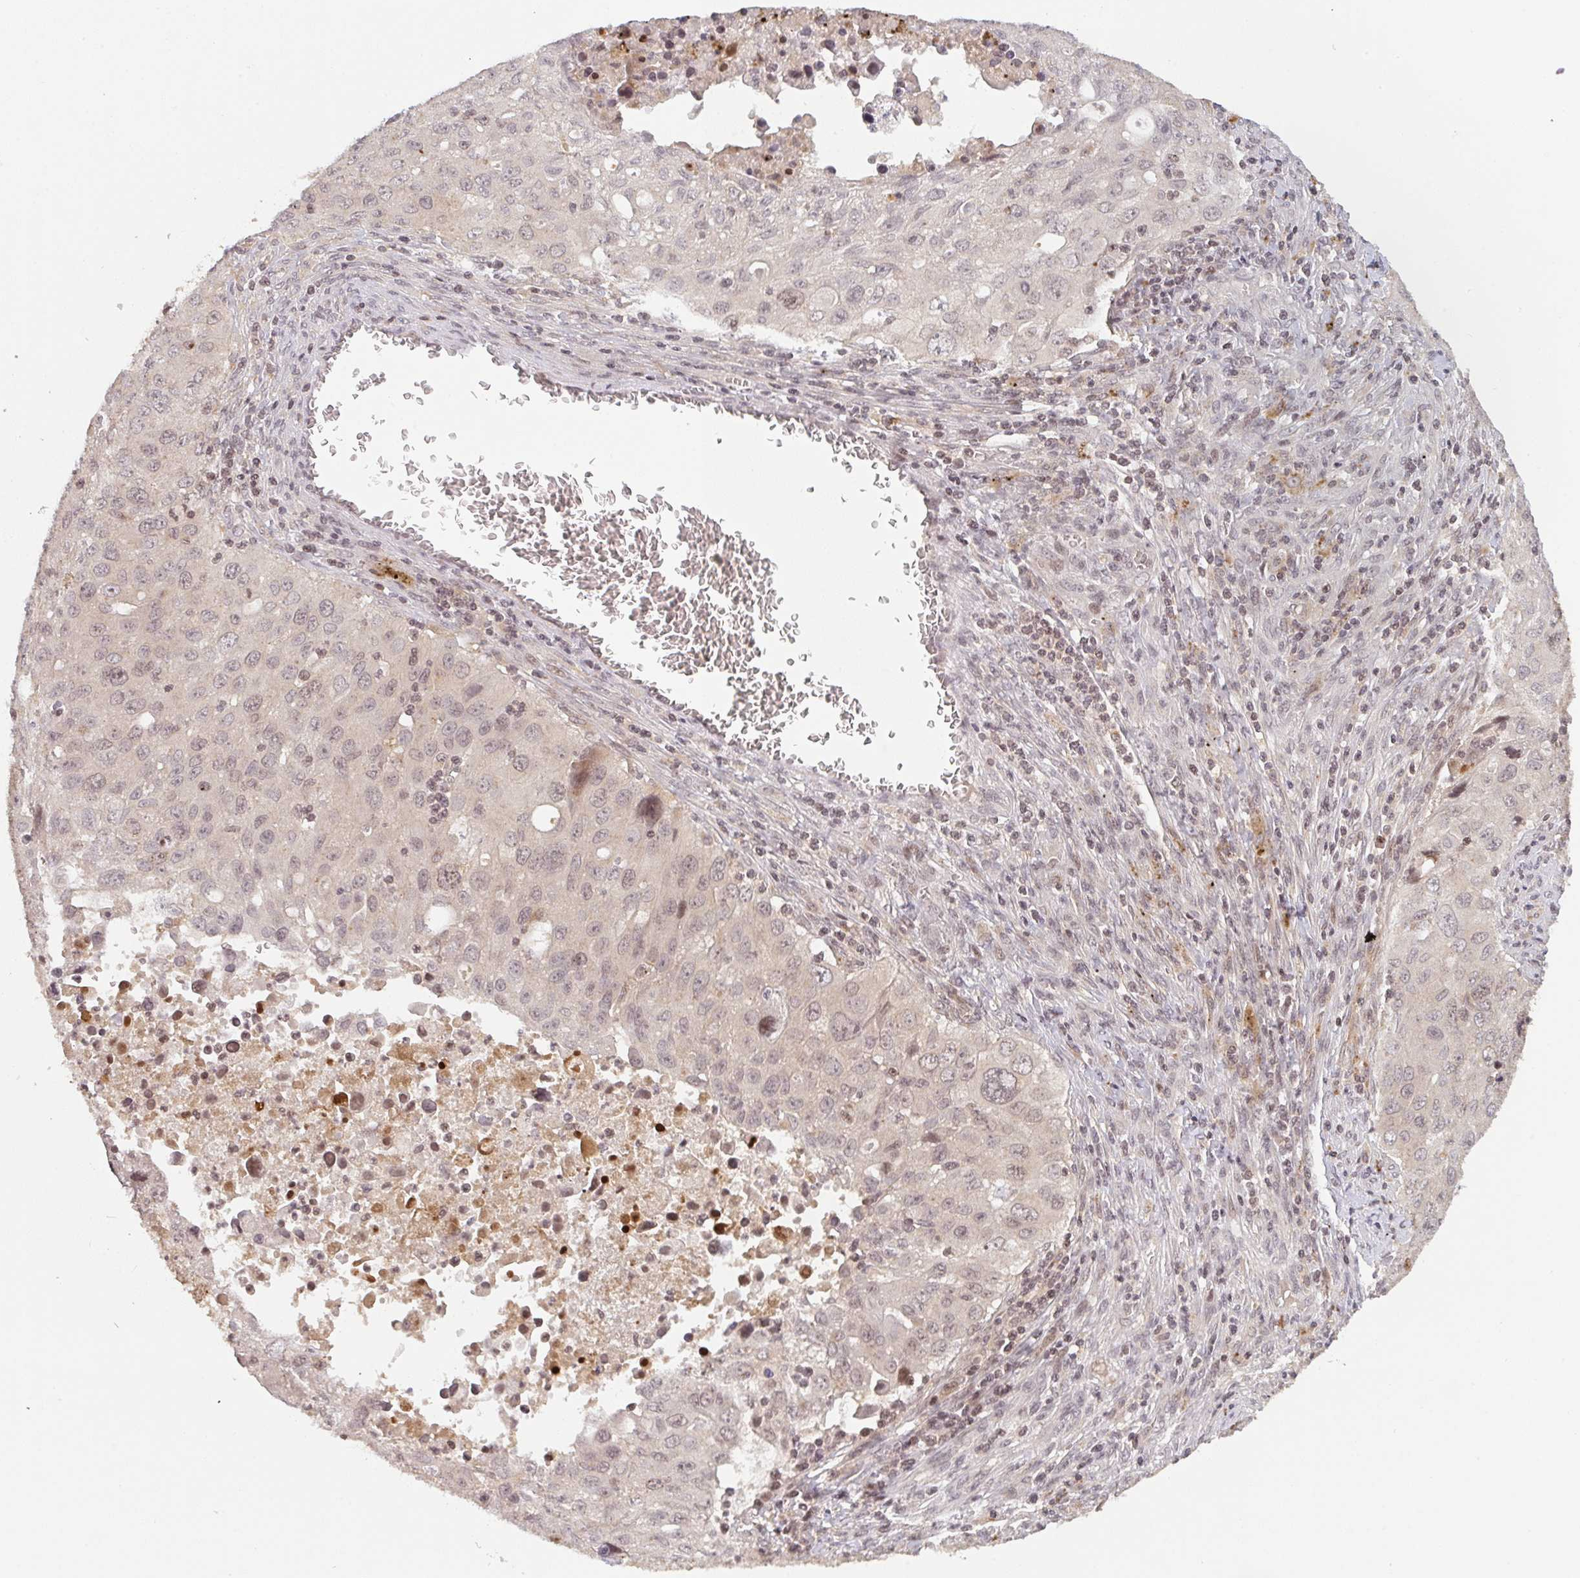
{"staining": {"intensity": "weak", "quantity": "25%-75%", "location": "nuclear"}, "tissue": "lung cancer", "cell_type": "Tumor cells", "image_type": "cancer", "snomed": [{"axis": "morphology", "description": "Adenocarcinoma, NOS"}, {"axis": "morphology", "description": "Adenocarcinoma, metastatic, NOS"}, {"axis": "topography", "description": "Lymph node"}, {"axis": "topography", "description": "Lung"}], "caption": "Lung cancer (adenocarcinoma) was stained to show a protein in brown. There is low levels of weak nuclear expression in about 25%-75% of tumor cells. The staining is performed using DAB (3,3'-diaminobenzidine) brown chromogen to label protein expression. The nuclei are counter-stained blue using hematoxylin.", "gene": "DCST1", "patient": {"sex": "female", "age": 42}}